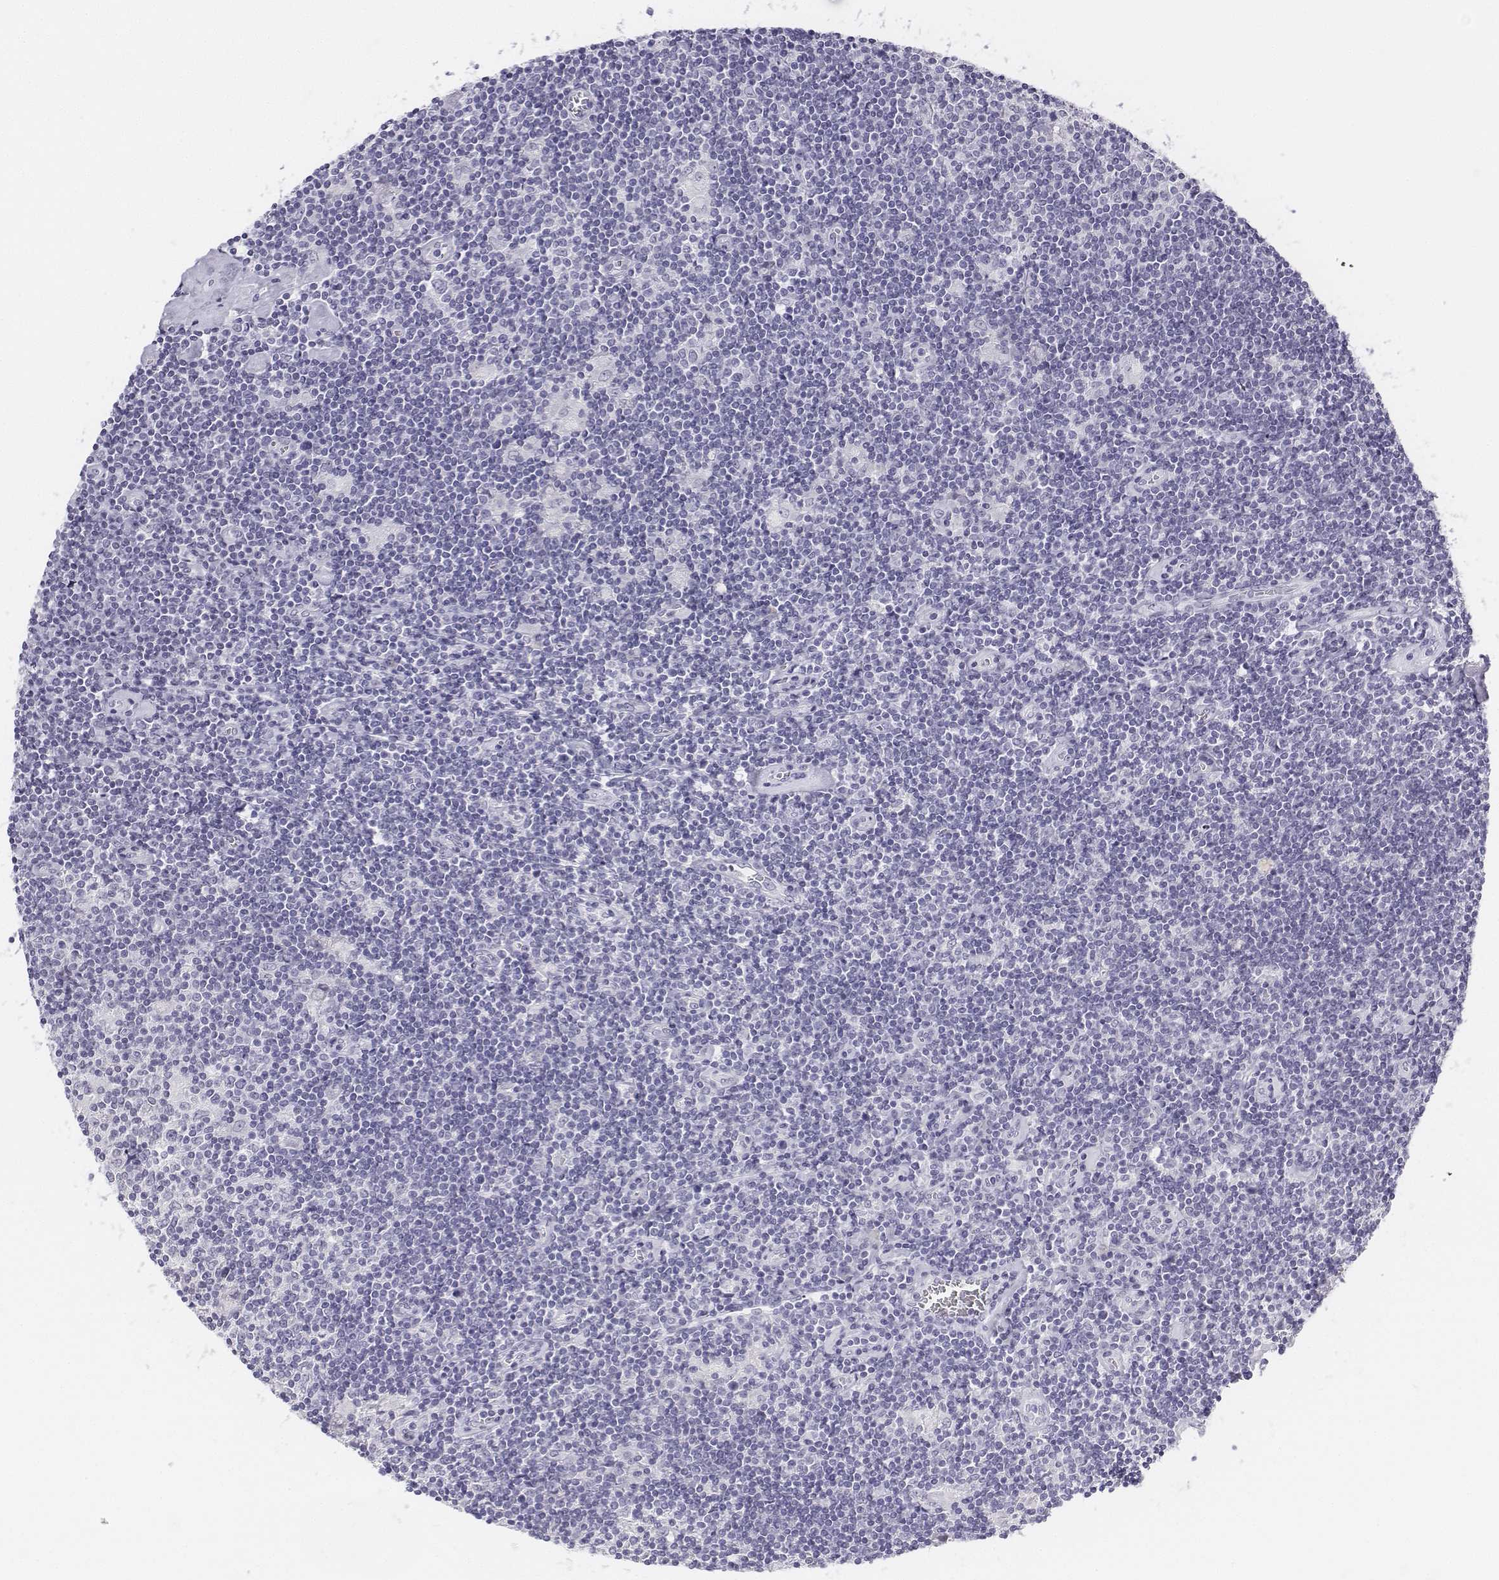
{"staining": {"intensity": "negative", "quantity": "none", "location": "none"}, "tissue": "lymphoma", "cell_type": "Tumor cells", "image_type": "cancer", "snomed": [{"axis": "morphology", "description": "Hodgkin's disease, NOS"}, {"axis": "topography", "description": "Lymph node"}], "caption": "Hodgkin's disease was stained to show a protein in brown. There is no significant expression in tumor cells.", "gene": "UCN2", "patient": {"sex": "male", "age": 40}}